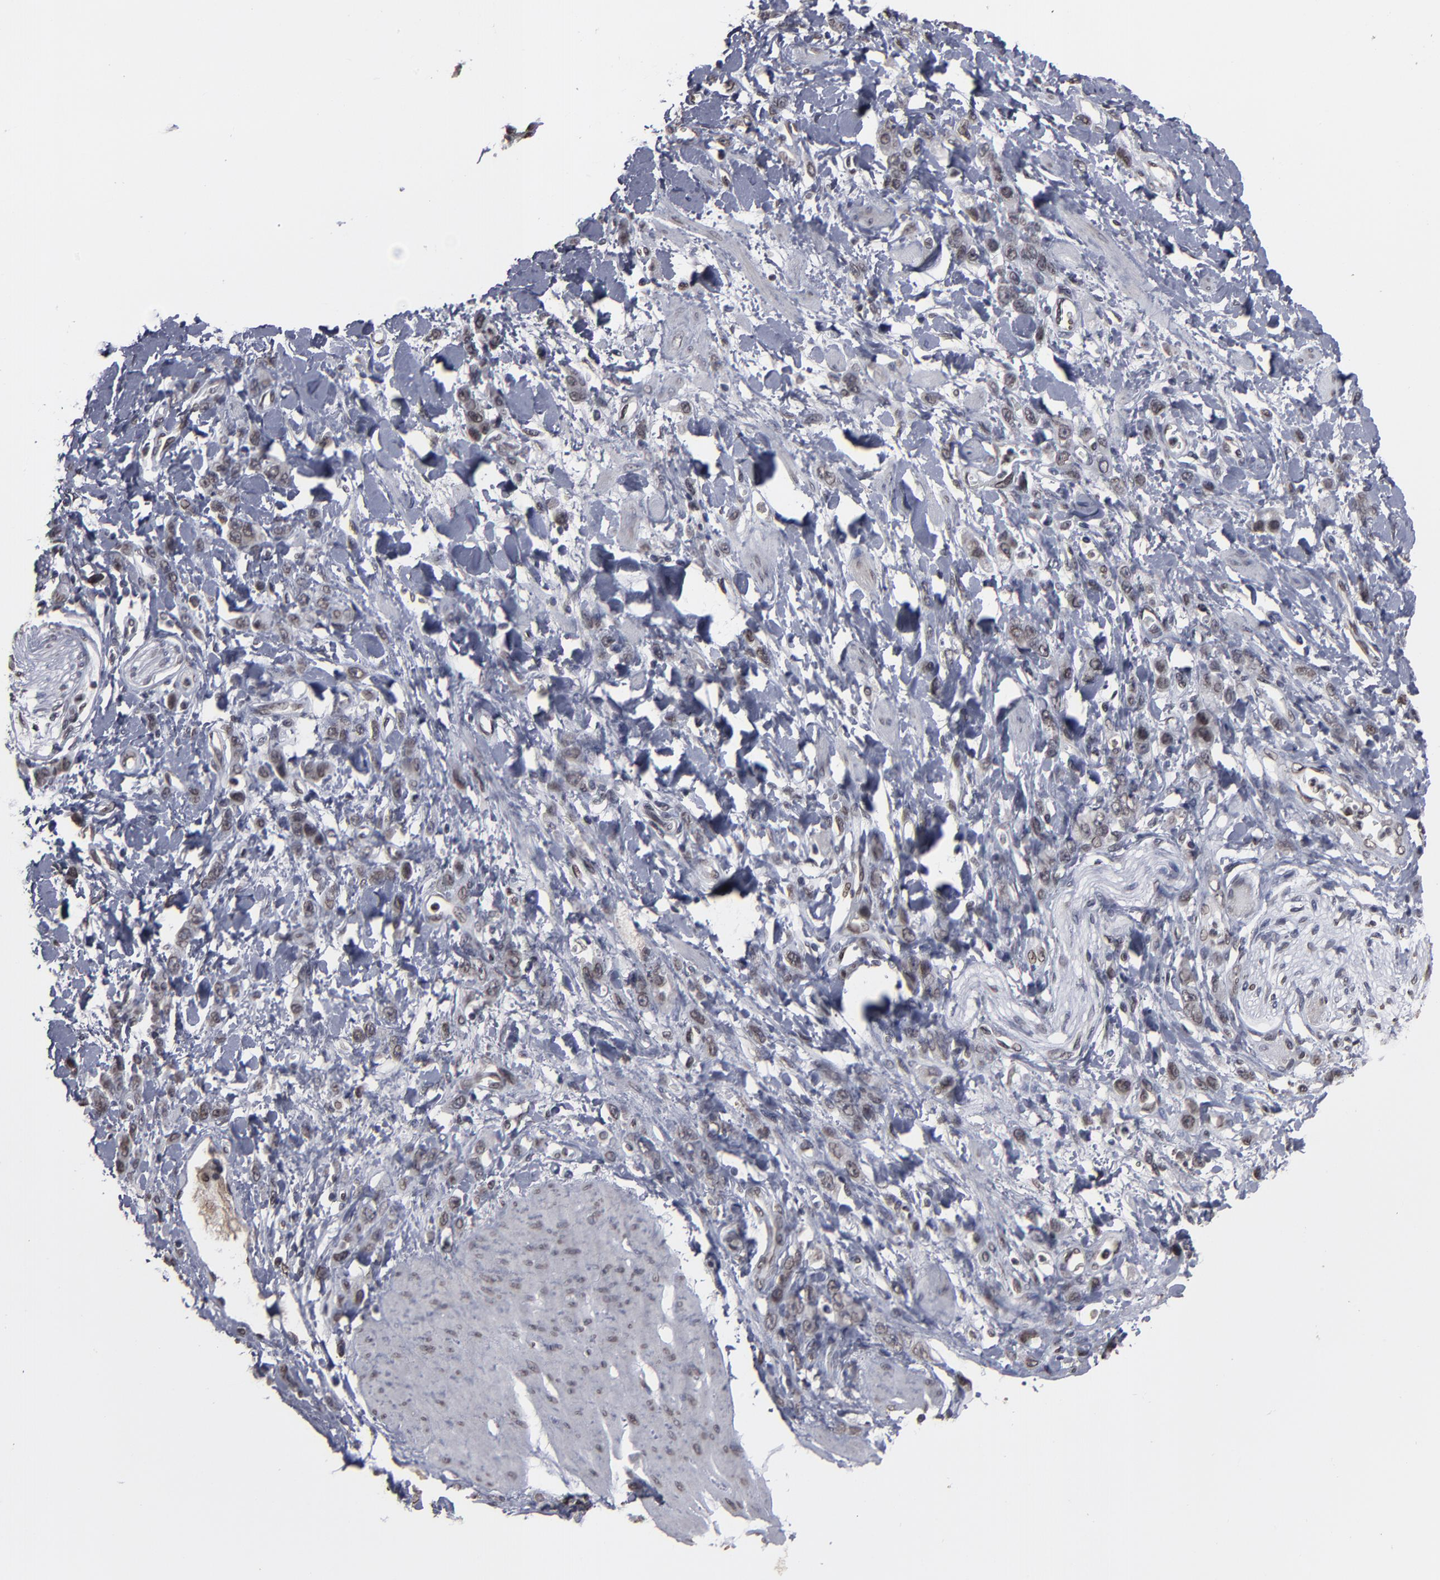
{"staining": {"intensity": "weak", "quantity": "25%-75%", "location": "nuclear"}, "tissue": "stomach cancer", "cell_type": "Tumor cells", "image_type": "cancer", "snomed": [{"axis": "morphology", "description": "Normal tissue, NOS"}, {"axis": "morphology", "description": "Adenocarcinoma, NOS"}, {"axis": "topography", "description": "Stomach"}], "caption": "An immunohistochemistry (IHC) photomicrograph of neoplastic tissue is shown. Protein staining in brown labels weak nuclear positivity in stomach adenocarcinoma within tumor cells.", "gene": "BAZ1A", "patient": {"sex": "male", "age": 82}}